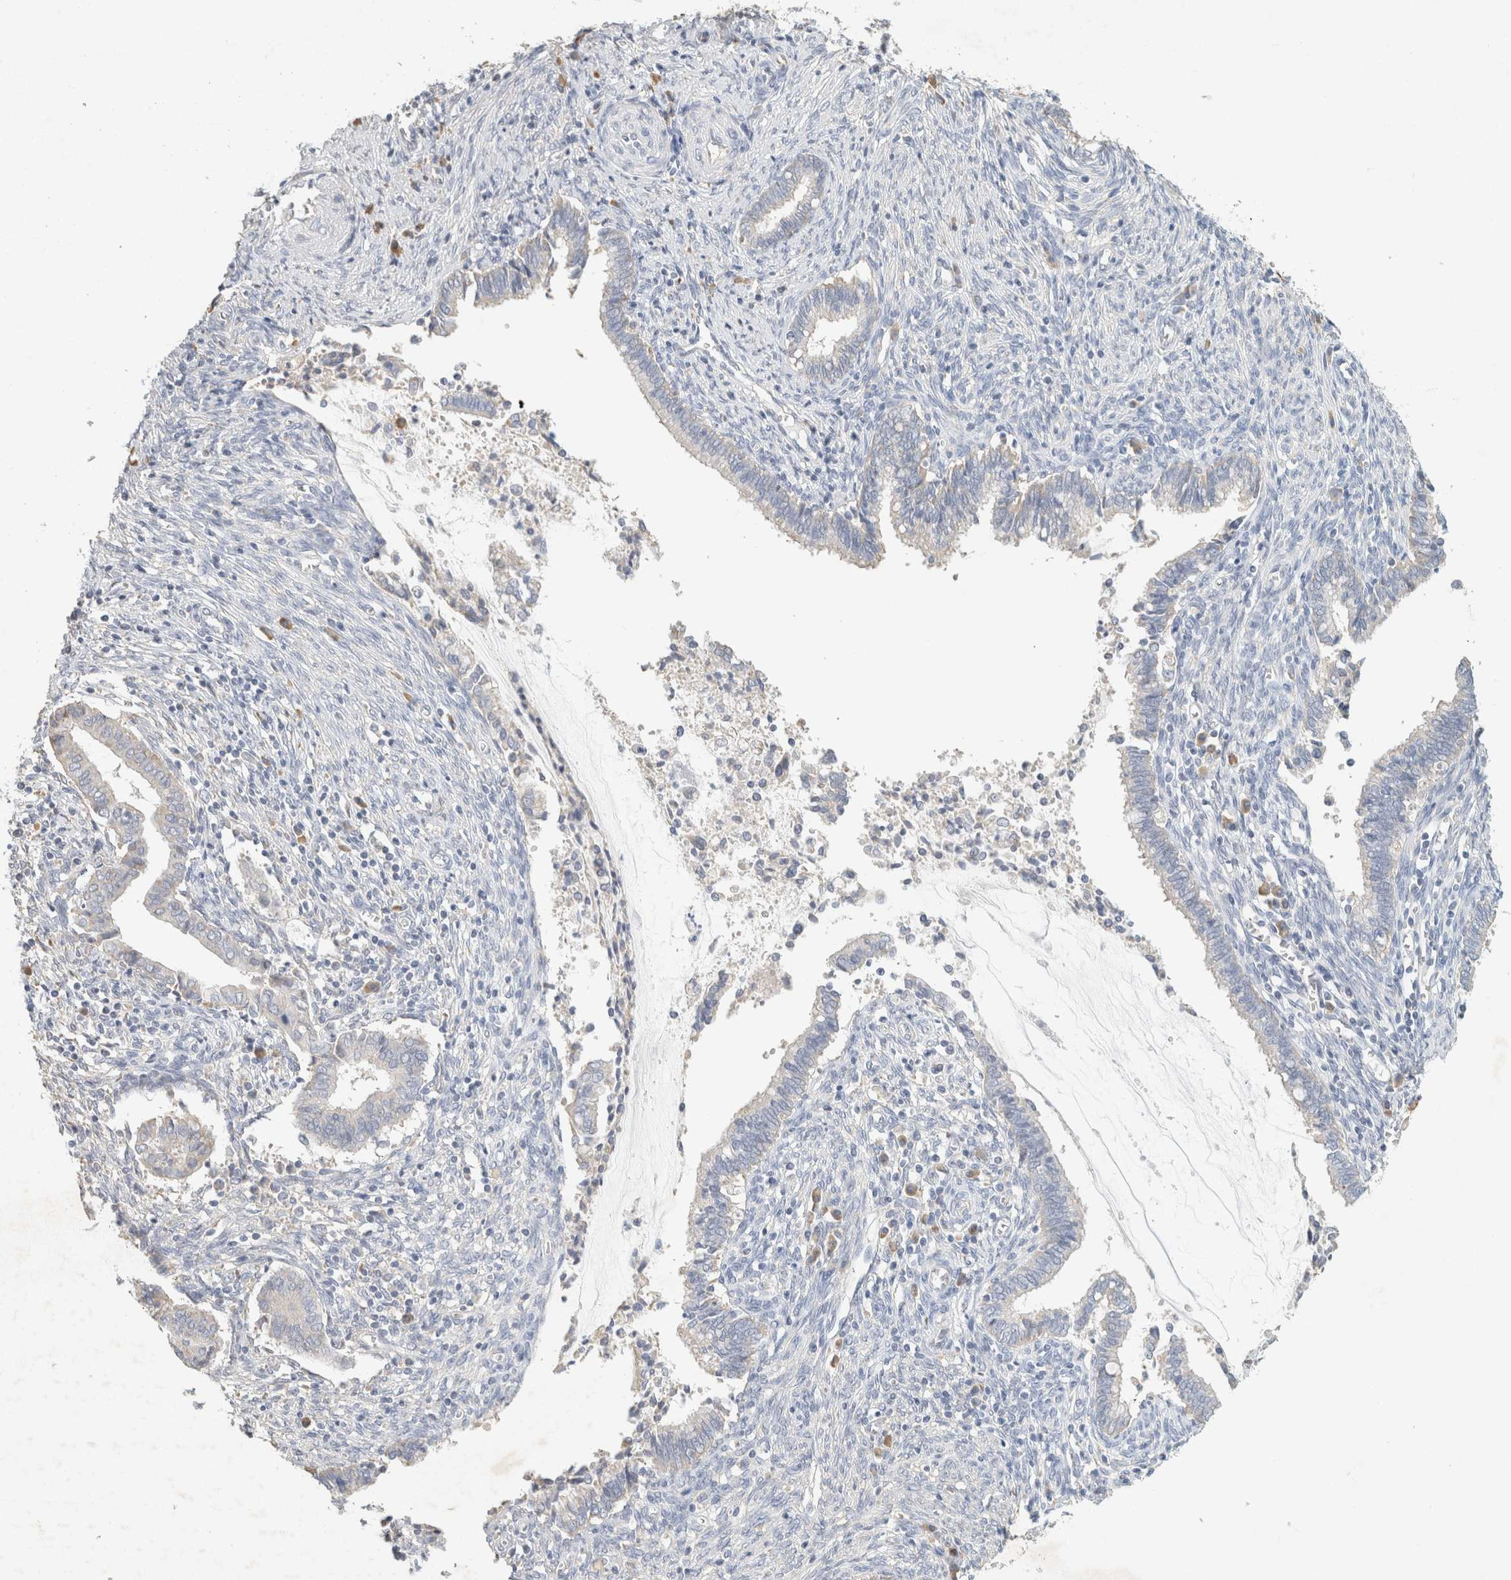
{"staining": {"intensity": "negative", "quantity": "none", "location": "none"}, "tissue": "cervical cancer", "cell_type": "Tumor cells", "image_type": "cancer", "snomed": [{"axis": "morphology", "description": "Adenocarcinoma, NOS"}, {"axis": "topography", "description": "Cervix"}], "caption": "Immunohistochemistry (IHC) micrograph of cervical cancer stained for a protein (brown), which shows no staining in tumor cells.", "gene": "NEFM", "patient": {"sex": "female", "age": 44}}